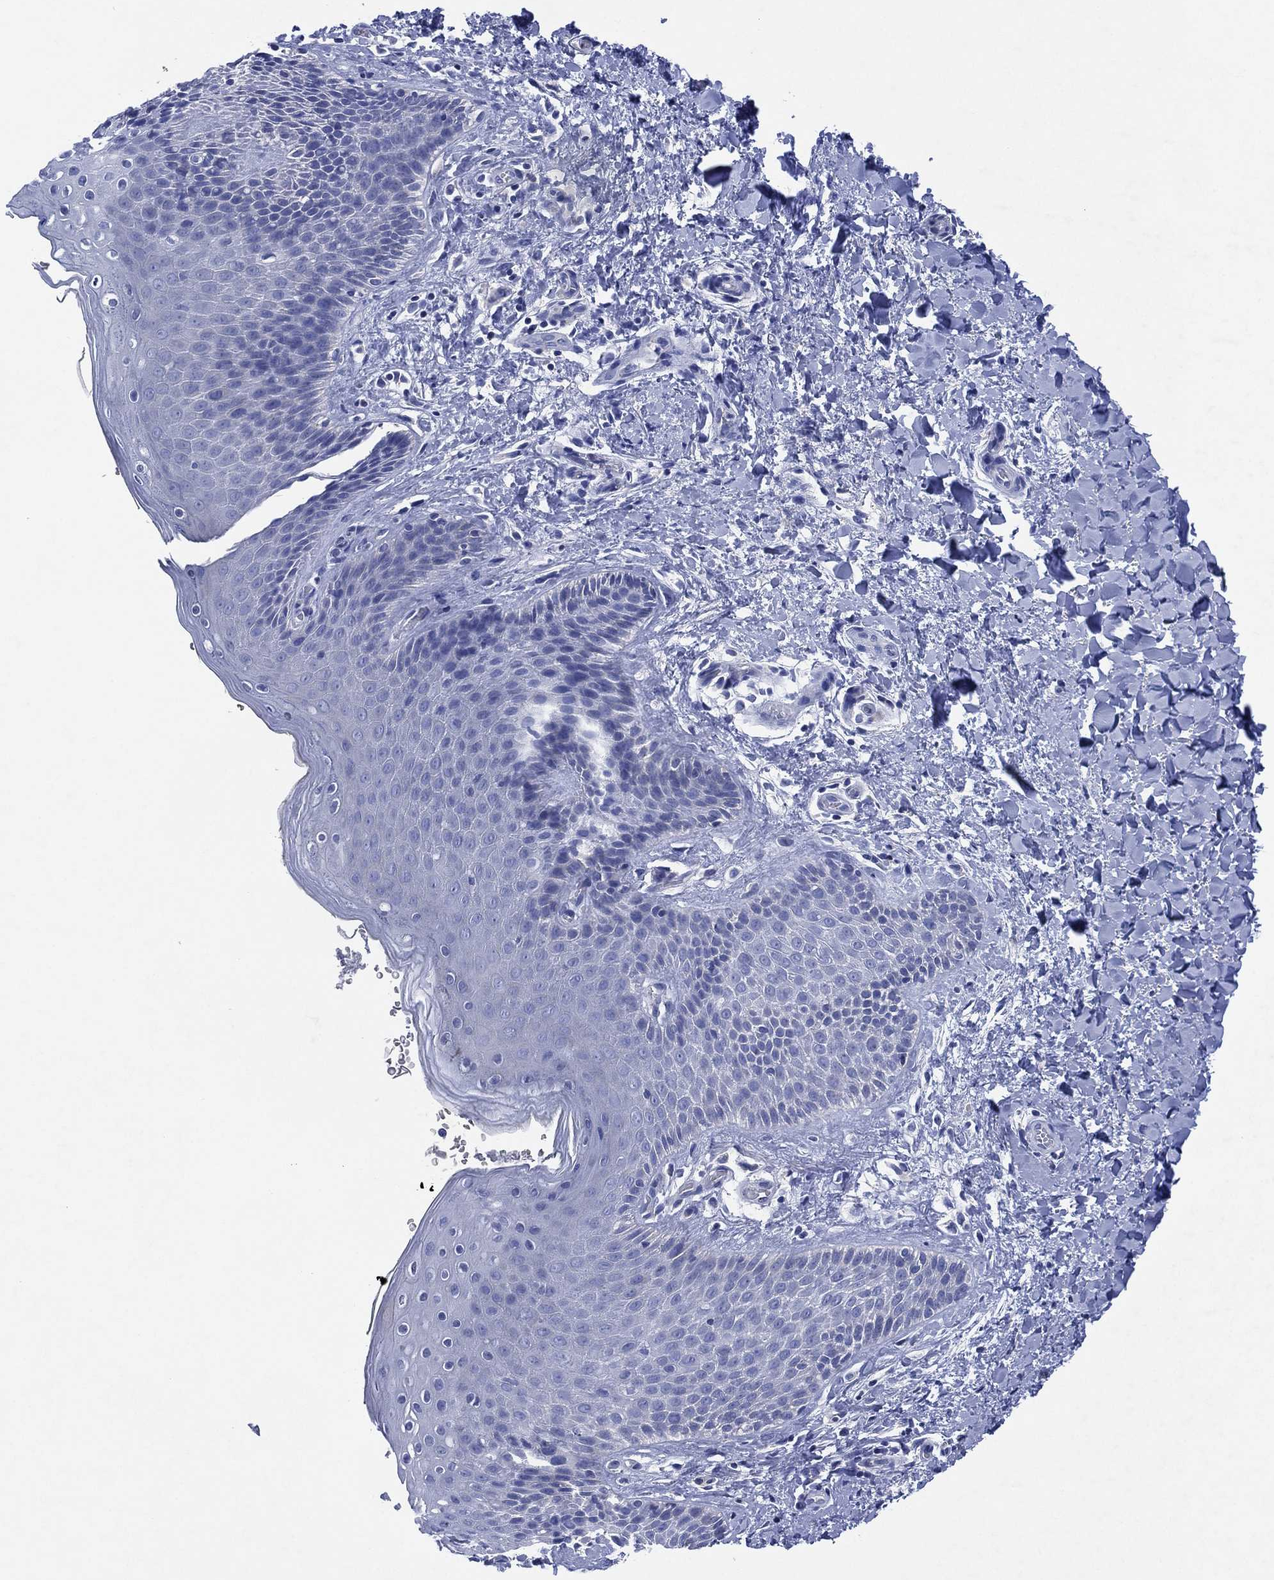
{"staining": {"intensity": "negative", "quantity": "none", "location": "none"}, "tissue": "skin", "cell_type": "Epidermal cells", "image_type": "normal", "snomed": [{"axis": "morphology", "description": "Normal tissue, NOS"}, {"axis": "topography", "description": "Anal"}], "caption": "A high-resolution micrograph shows immunohistochemistry staining of normal skin, which demonstrates no significant positivity in epidermal cells. The staining is performed using DAB (3,3'-diaminobenzidine) brown chromogen with nuclei counter-stained in using hematoxylin.", "gene": "CHRNA3", "patient": {"sex": "male", "age": 36}}